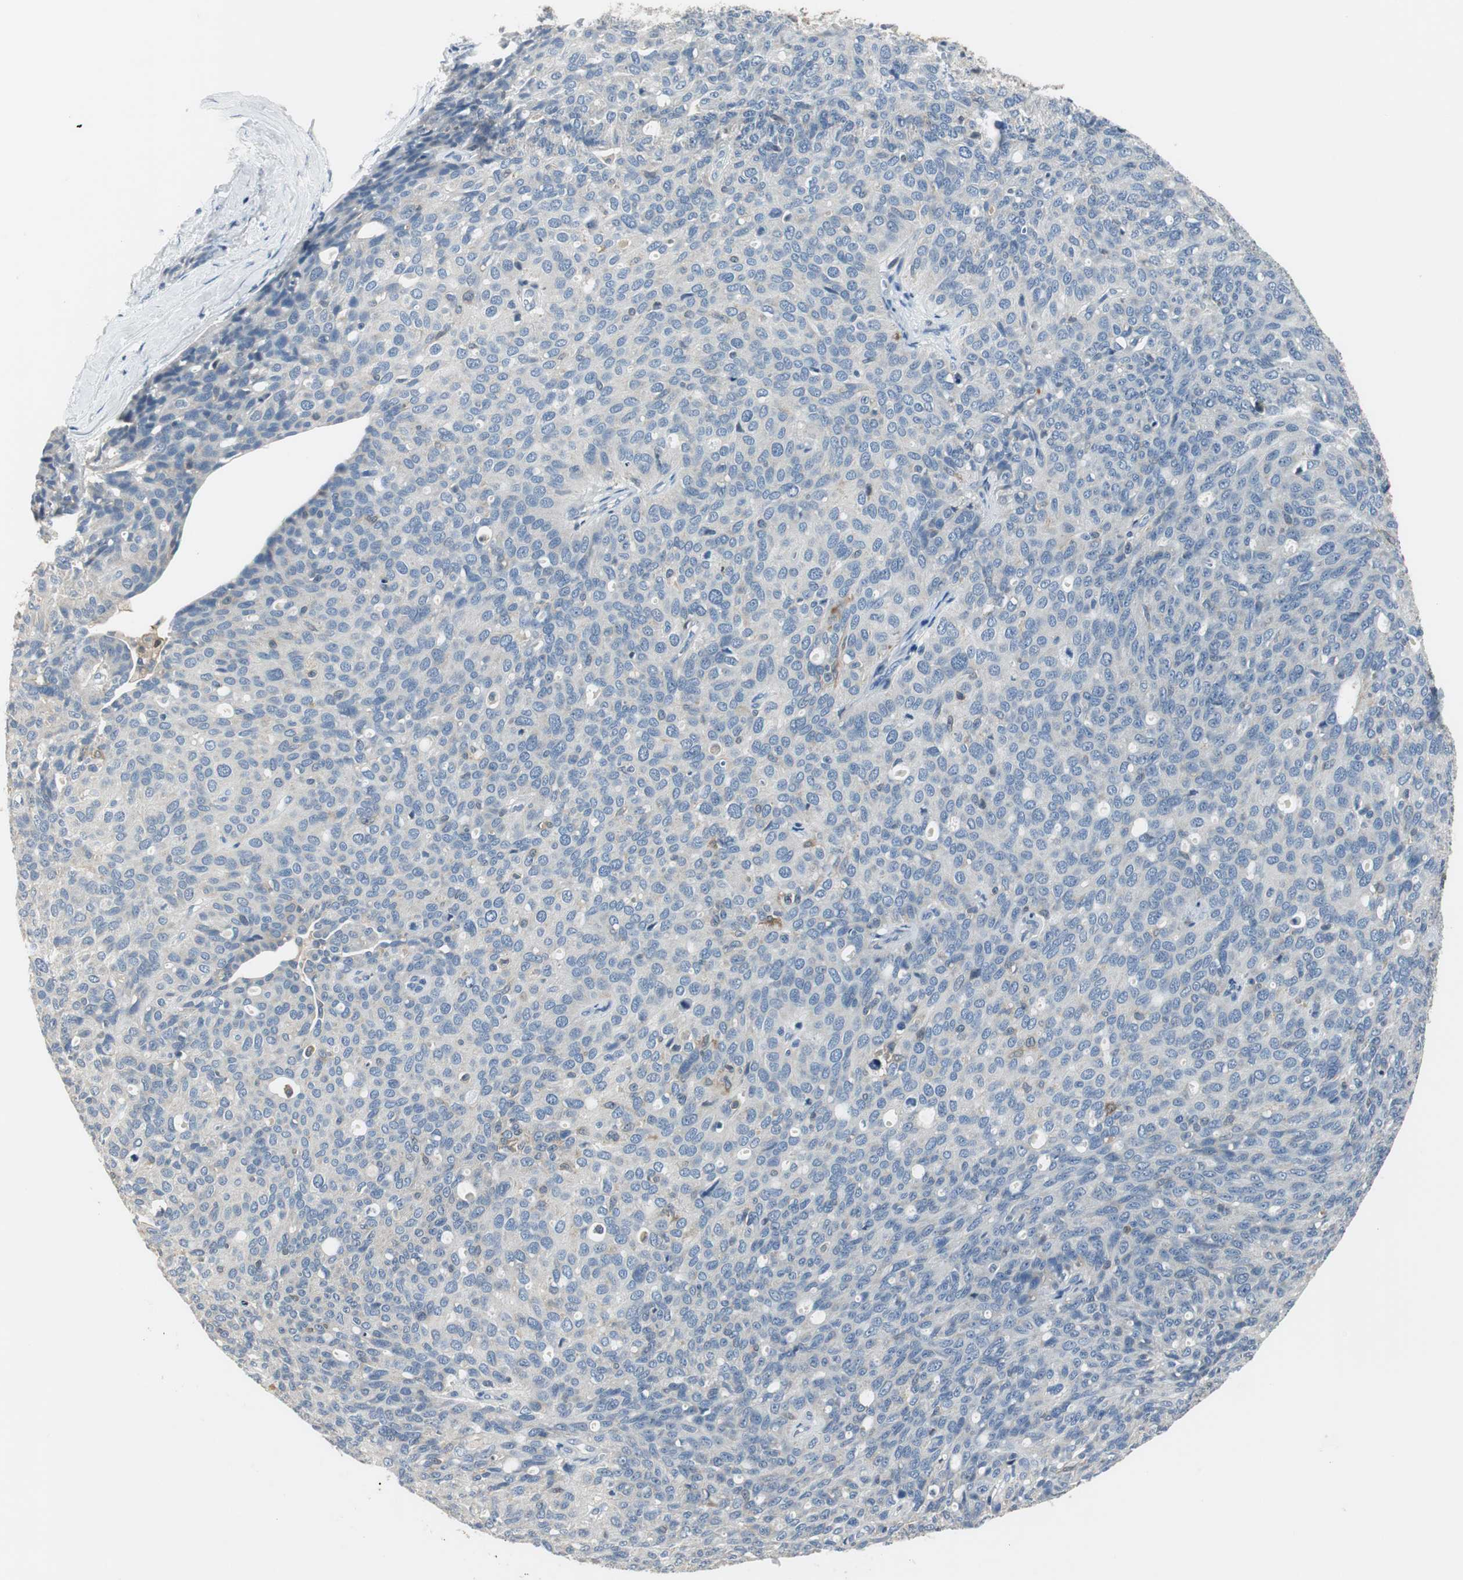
{"staining": {"intensity": "negative", "quantity": "none", "location": "none"}, "tissue": "ovarian cancer", "cell_type": "Tumor cells", "image_type": "cancer", "snomed": [{"axis": "morphology", "description": "Carcinoma, endometroid"}, {"axis": "topography", "description": "Ovary"}], "caption": "The histopathology image demonstrates no staining of tumor cells in ovarian cancer.", "gene": "MSTO1", "patient": {"sex": "female", "age": 60}}